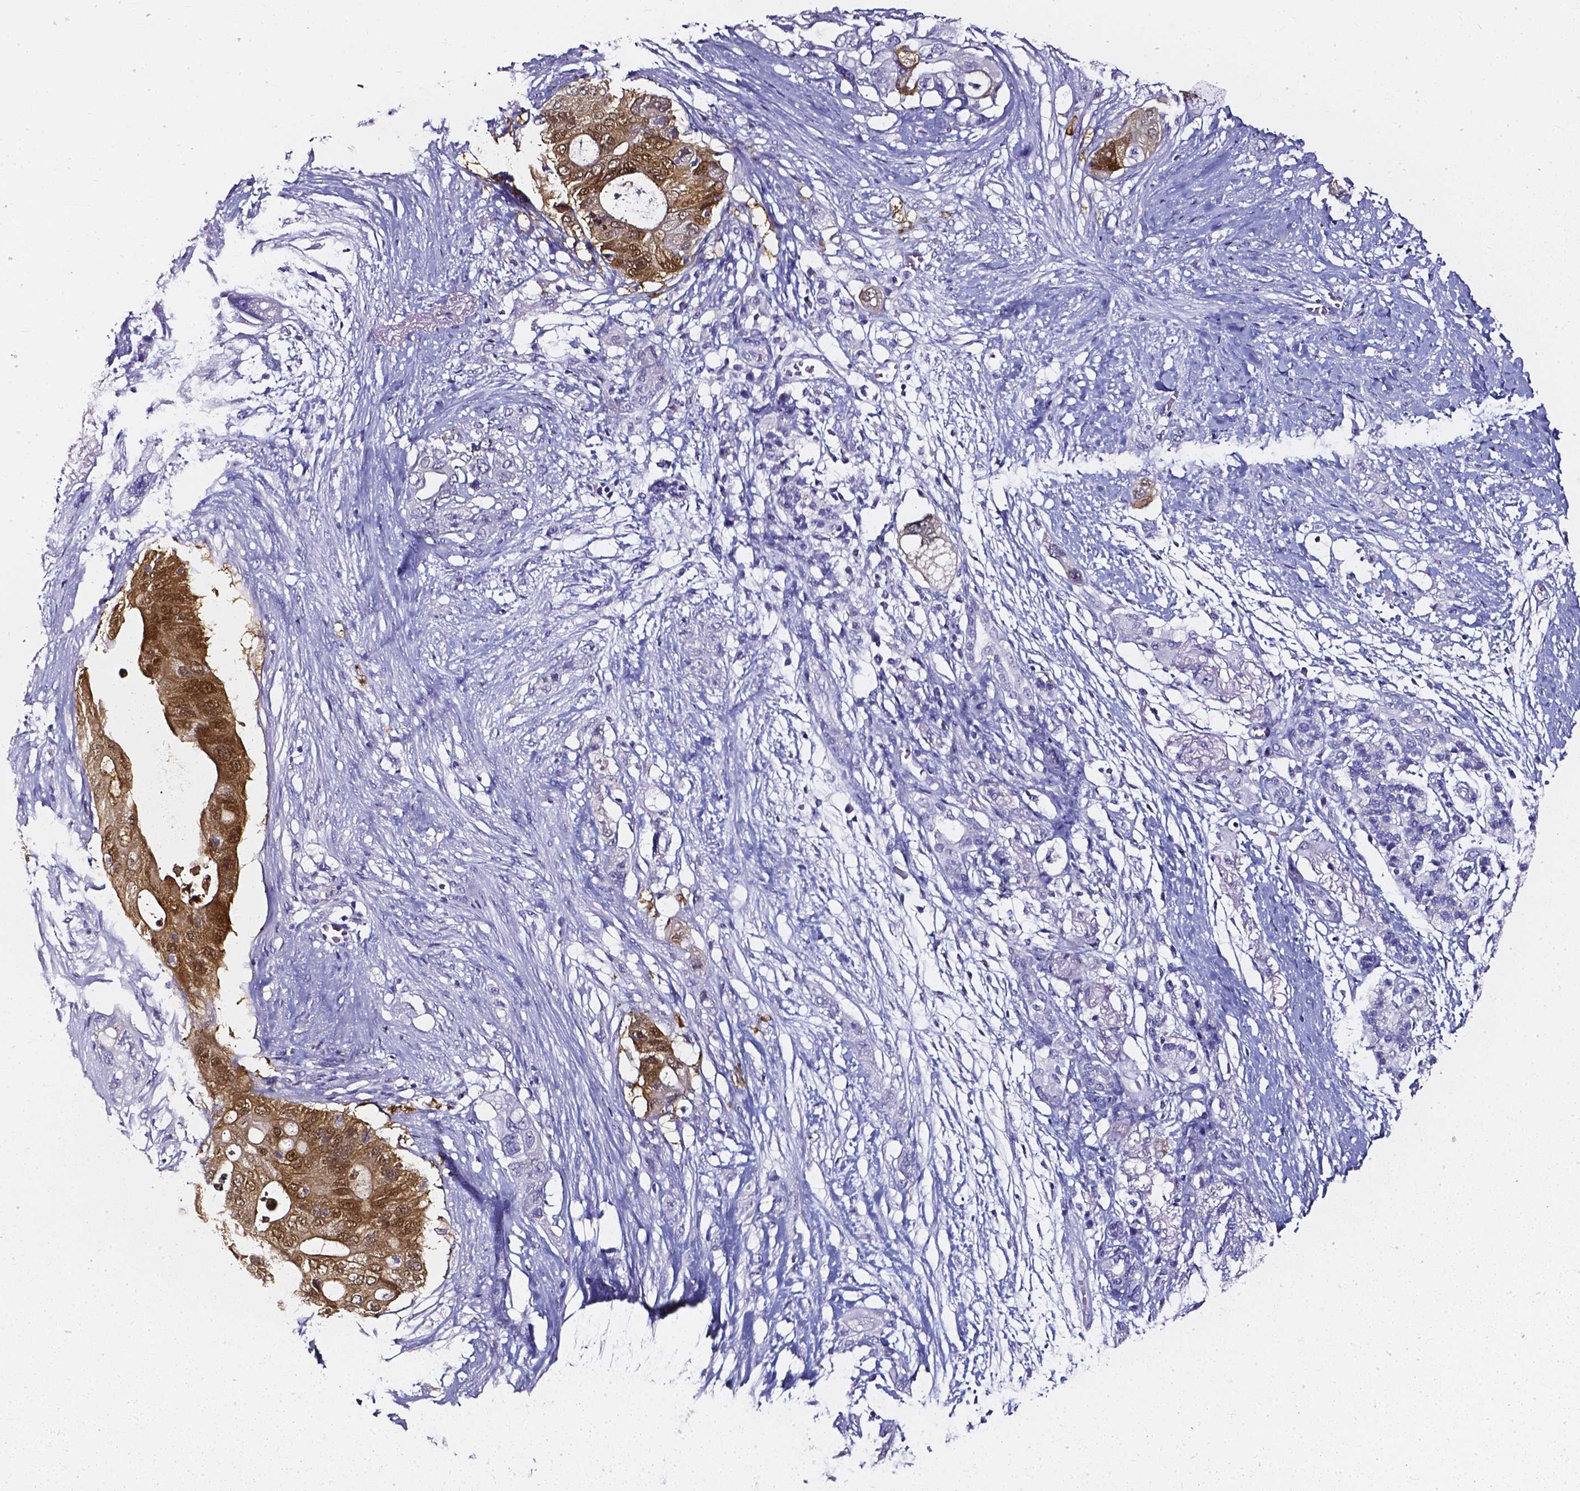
{"staining": {"intensity": "moderate", "quantity": ">75%", "location": "cytoplasmic/membranous,nuclear"}, "tissue": "pancreatic cancer", "cell_type": "Tumor cells", "image_type": "cancer", "snomed": [{"axis": "morphology", "description": "Adenocarcinoma, NOS"}, {"axis": "topography", "description": "Pancreas"}], "caption": "An immunohistochemistry (IHC) micrograph of tumor tissue is shown. Protein staining in brown shows moderate cytoplasmic/membranous and nuclear positivity in pancreatic adenocarcinoma within tumor cells.", "gene": "AKR1B10", "patient": {"sex": "female", "age": 72}}